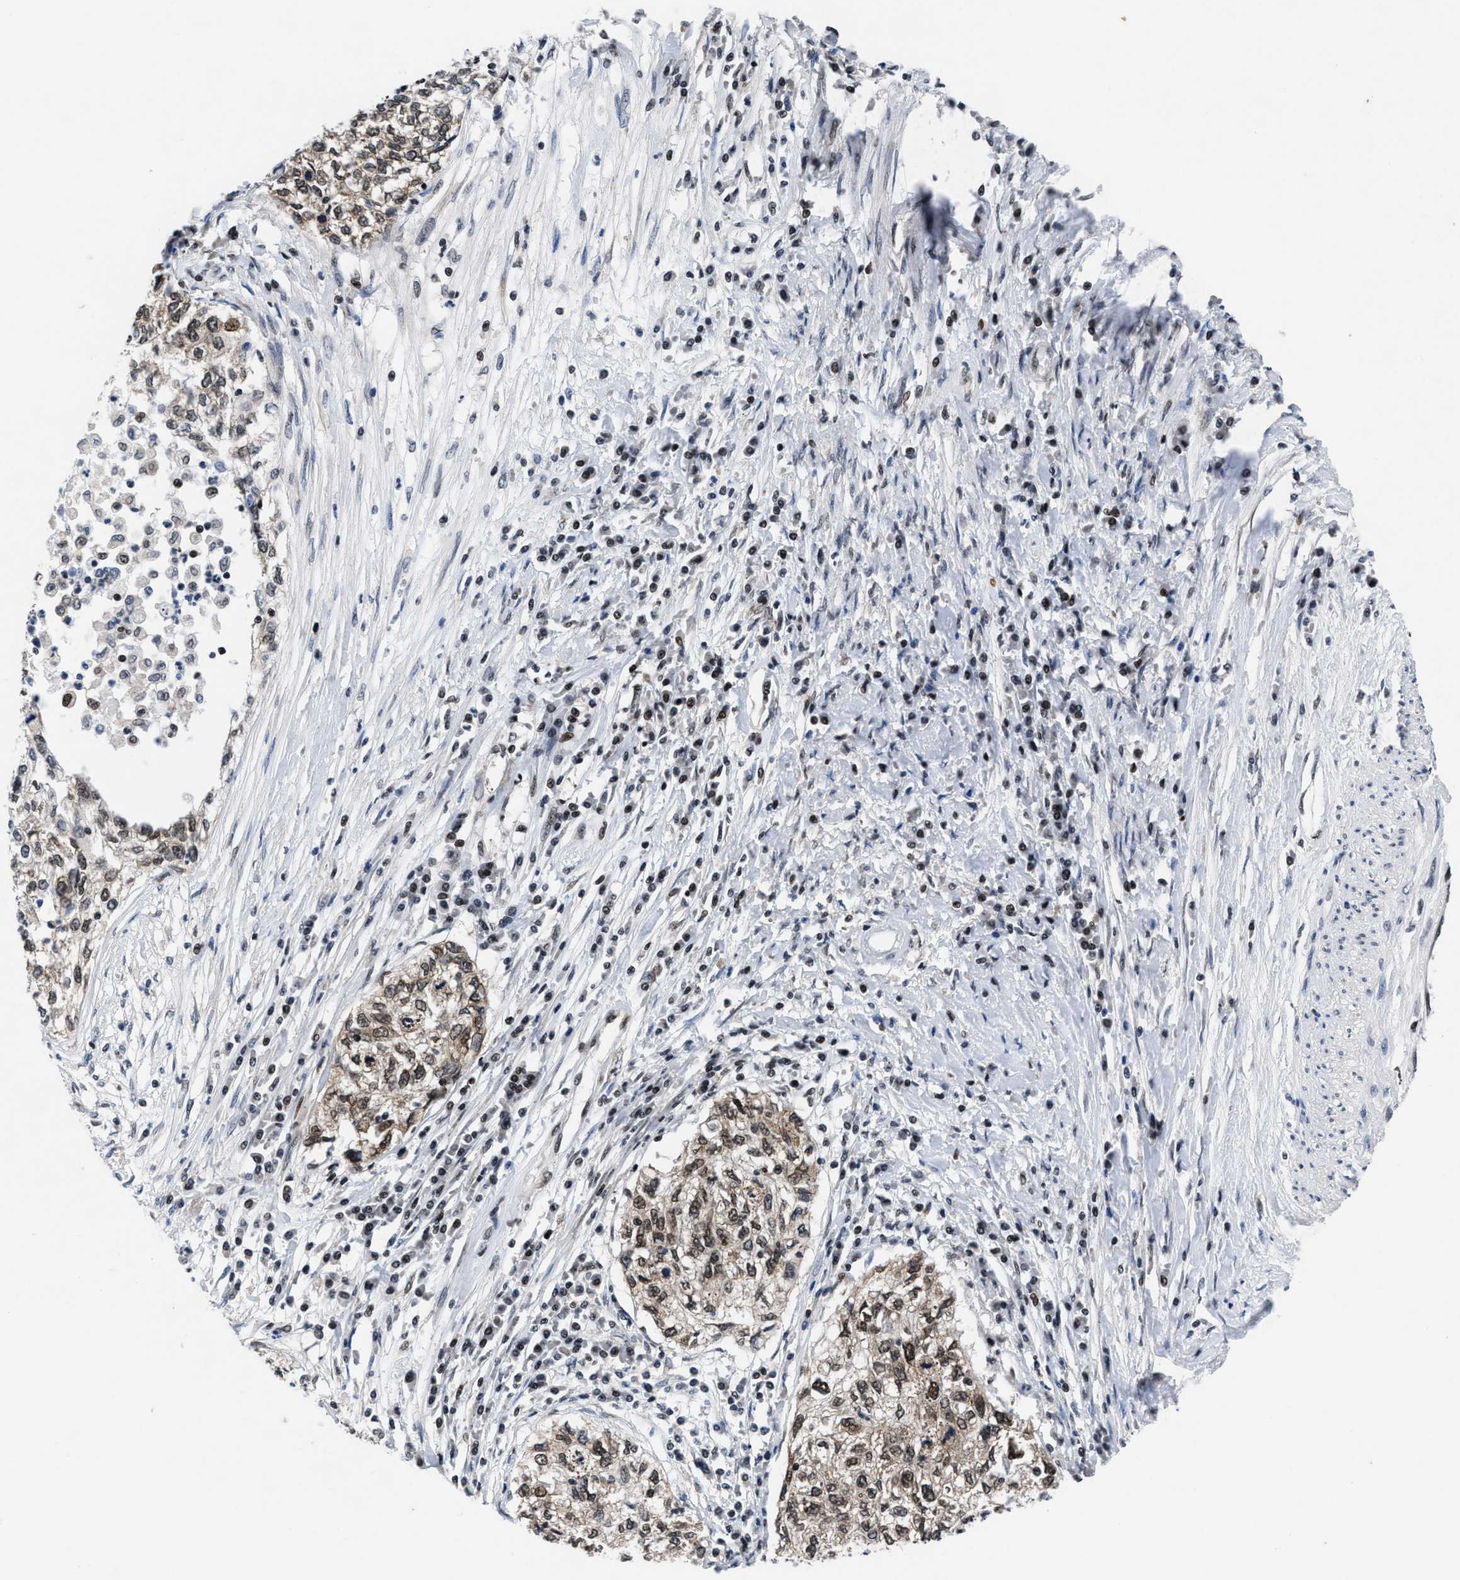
{"staining": {"intensity": "moderate", "quantity": ">75%", "location": "nuclear"}, "tissue": "cervical cancer", "cell_type": "Tumor cells", "image_type": "cancer", "snomed": [{"axis": "morphology", "description": "Squamous cell carcinoma, NOS"}, {"axis": "topography", "description": "Cervix"}], "caption": "Cervical squamous cell carcinoma tissue reveals moderate nuclear expression in about >75% of tumor cells, visualized by immunohistochemistry.", "gene": "WDR81", "patient": {"sex": "female", "age": 57}}